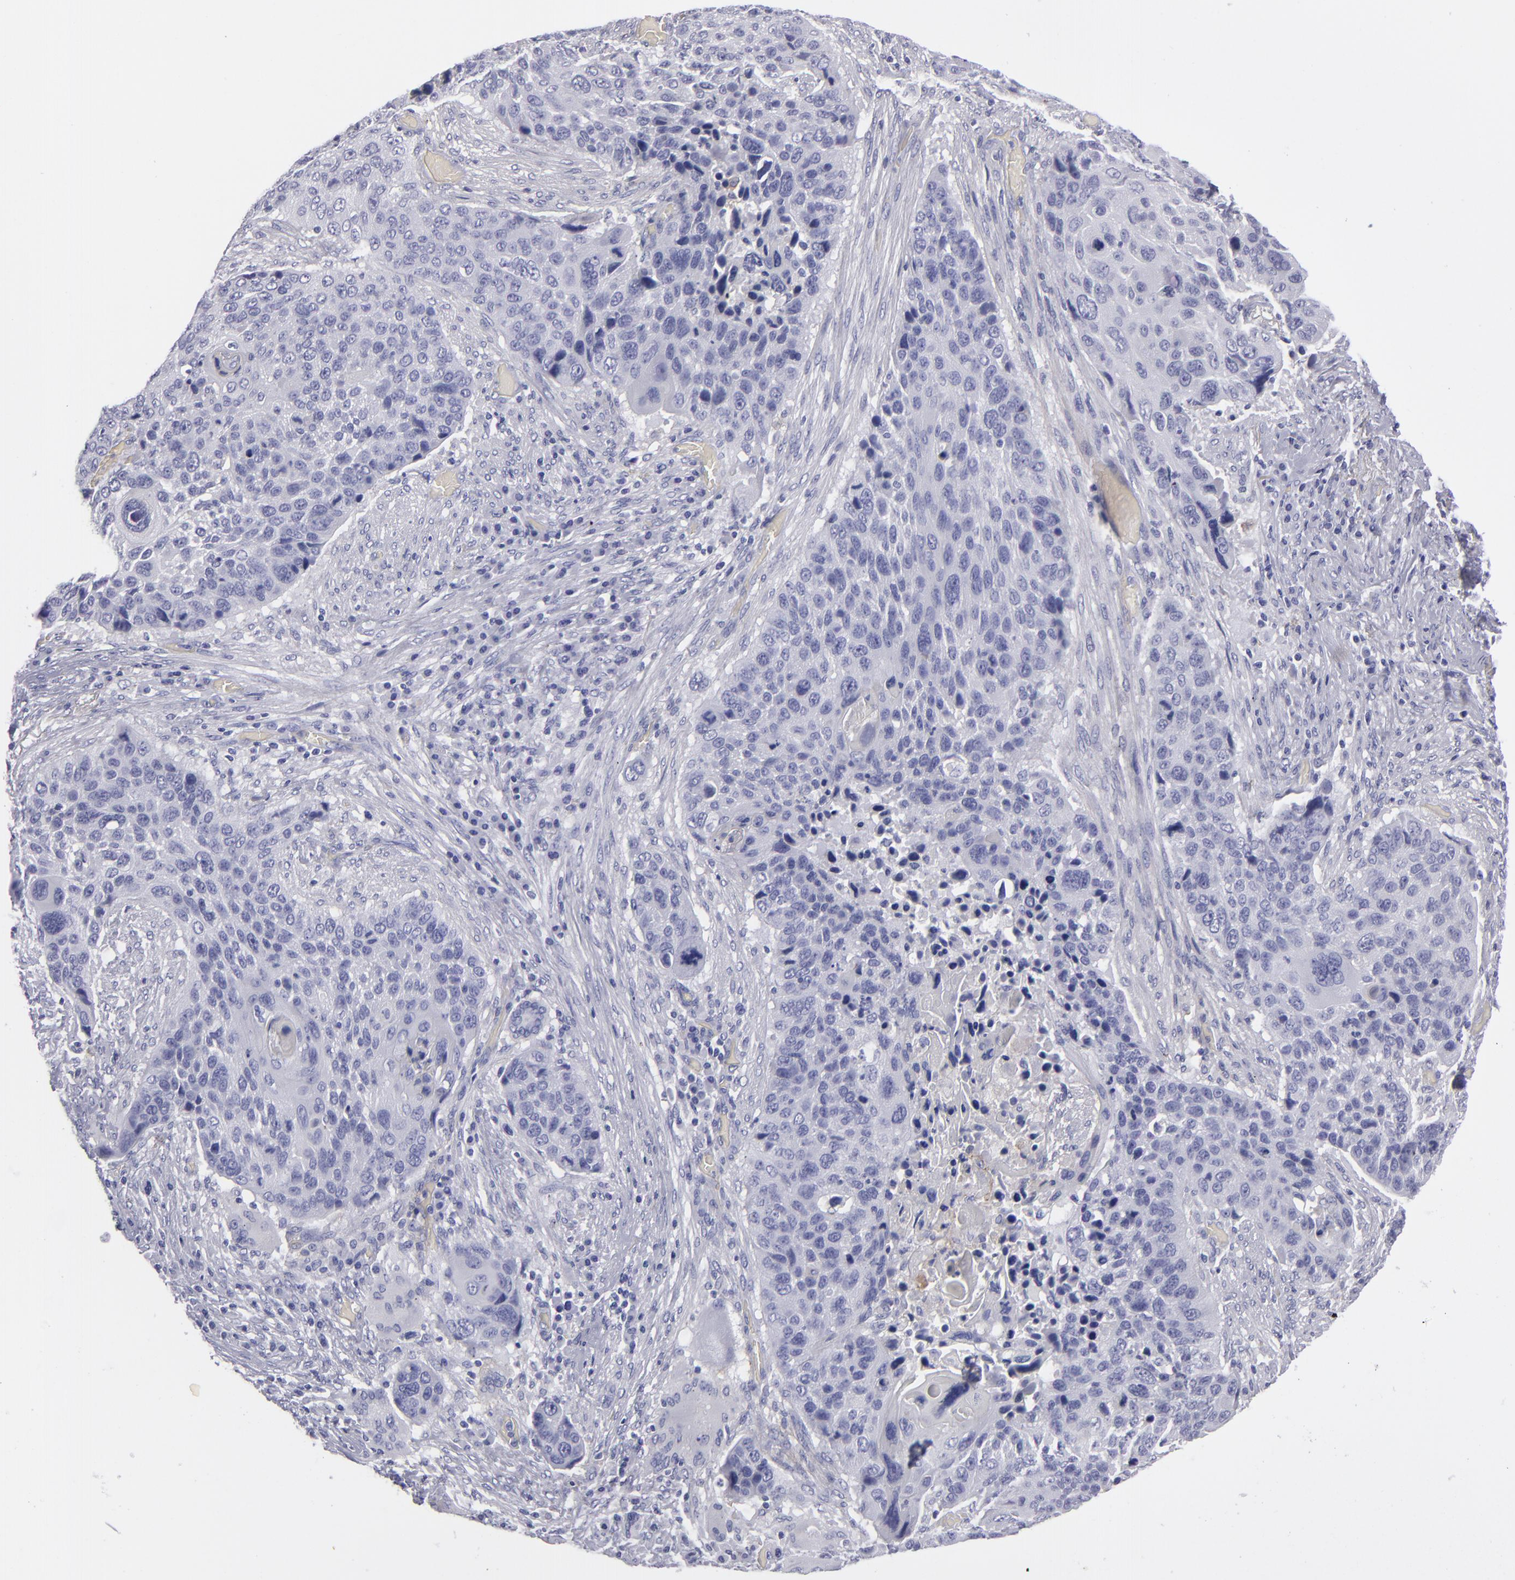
{"staining": {"intensity": "negative", "quantity": "none", "location": "none"}, "tissue": "lung cancer", "cell_type": "Tumor cells", "image_type": "cancer", "snomed": [{"axis": "morphology", "description": "Squamous cell carcinoma, NOS"}, {"axis": "topography", "description": "Lung"}], "caption": "Lung cancer stained for a protein using immunohistochemistry (IHC) demonstrates no staining tumor cells.", "gene": "ANPEP", "patient": {"sex": "male", "age": 68}}